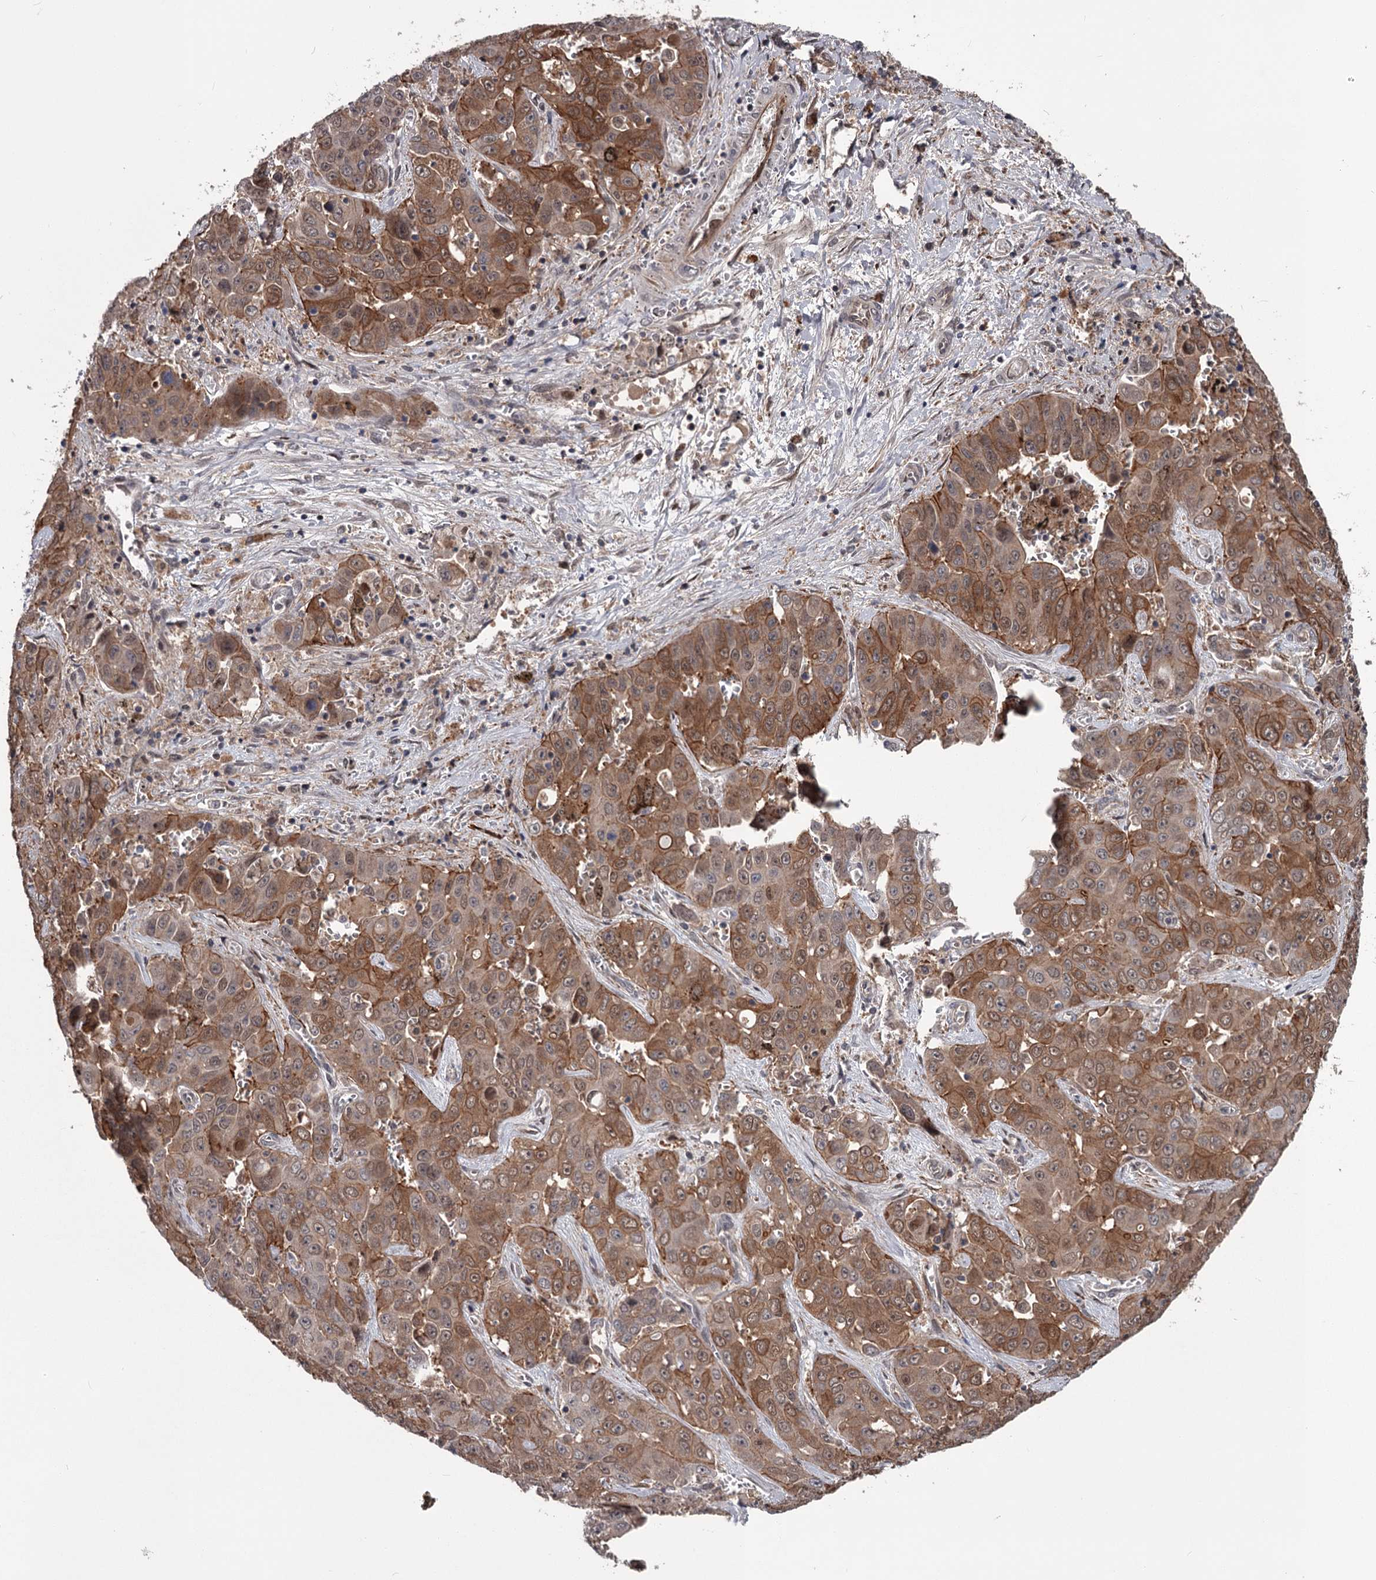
{"staining": {"intensity": "moderate", "quantity": ">75%", "location": "cytoplasmic/membranous"}, "tissue": "liver cancer", "cell_type": "Tumor cells", "image_type": "cancer", "snomed": [{"axis": "morphology", "description": "Cholangiocarcinoma"}, {"axis": "topography", "description": "Liver"}], "caption": "Immunohistochemical staining of human liver cancer (cholangiocarcinoma) reveals moderate cytoplasmic/membranous protein expression in approximately >75% of tumor cells. Using DAB (3,3'-diaminobenzidine) (brown) and hematoxylin (blue) stains, captured at high magnification using brightfield microscopy.", "gene": "DAO", "patient": {"sex": "female", "age": 52}}